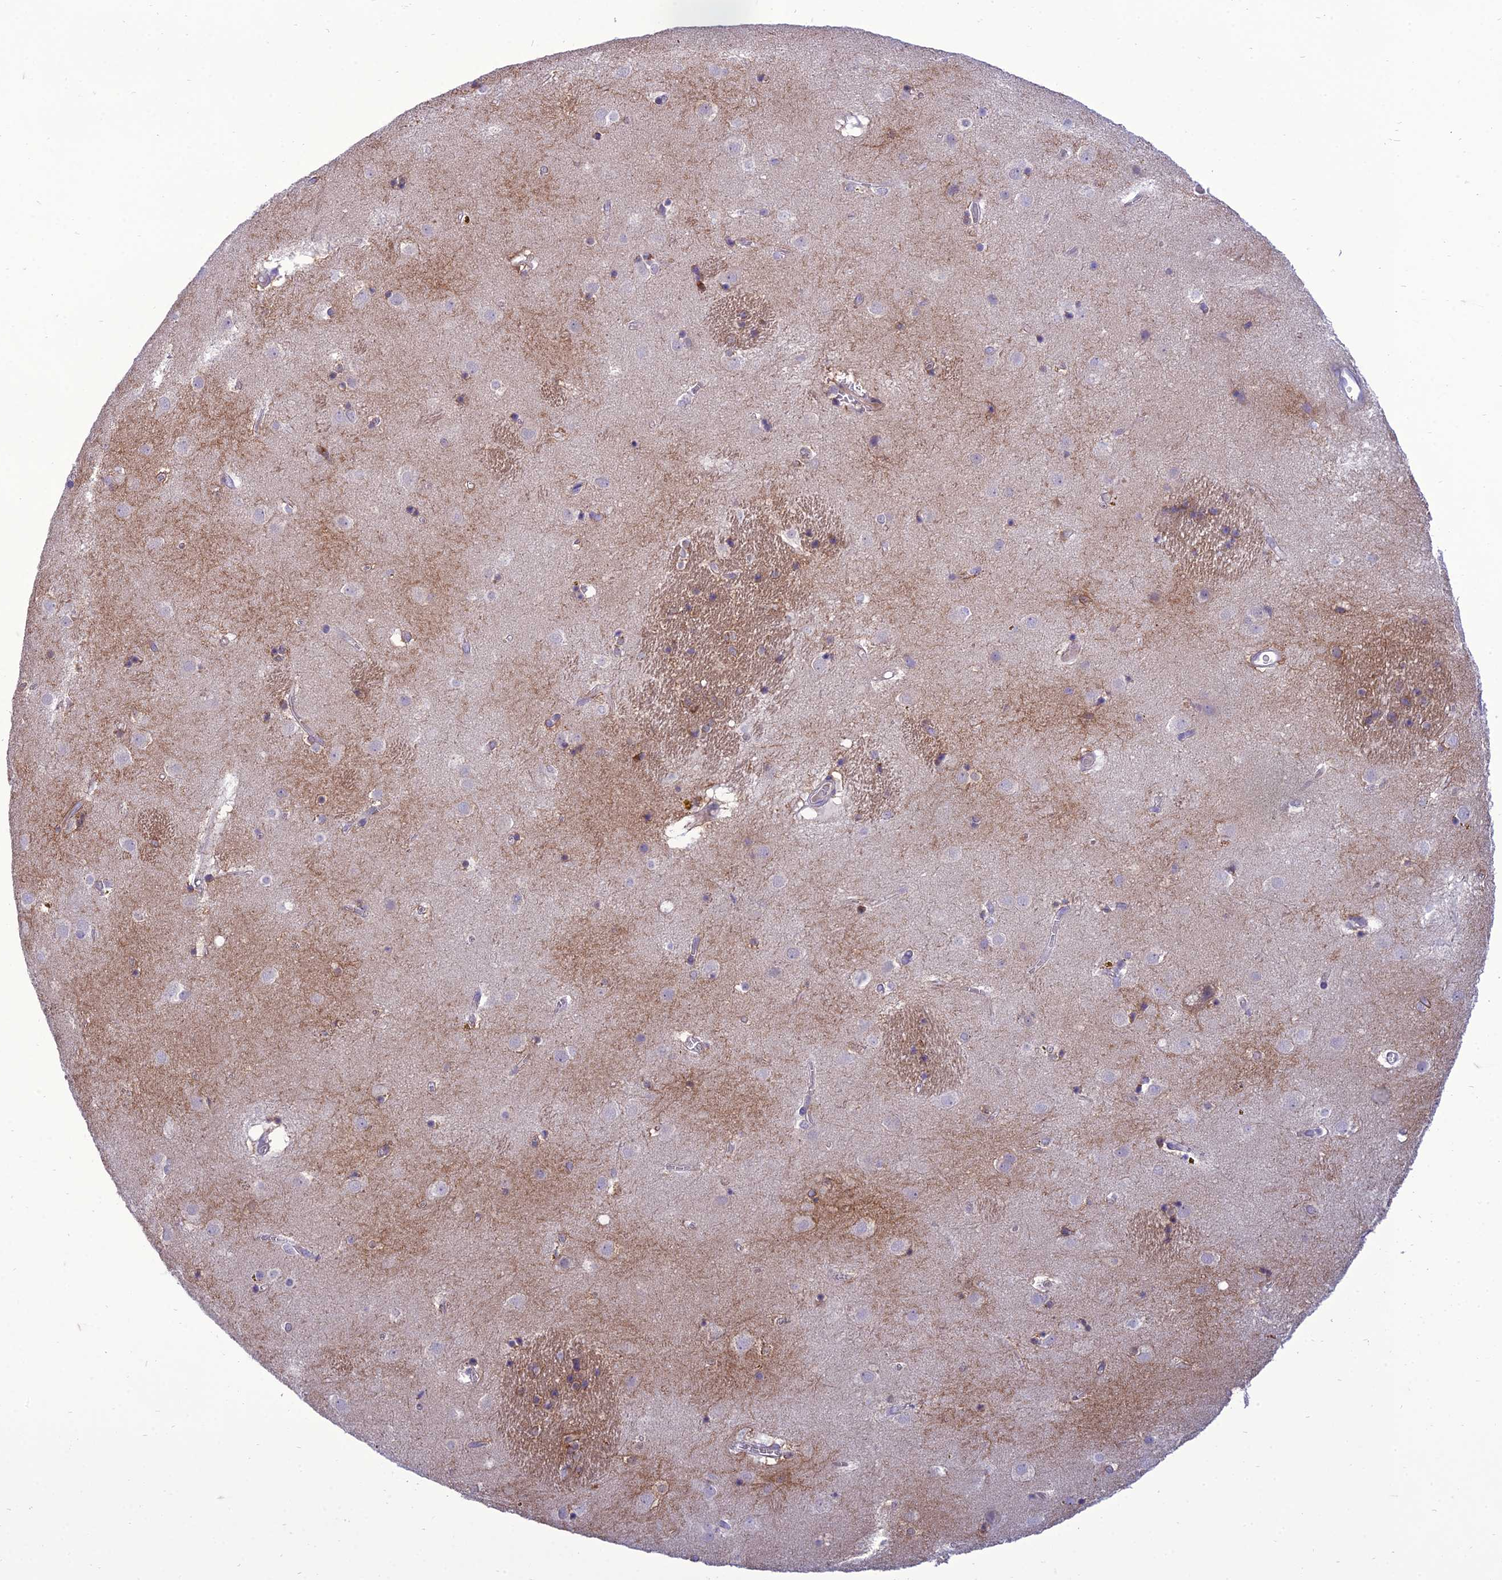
{"staining": {"intensity": "moderate", "quantity": "<25%", "location": "cytoplasmic/membranous"}, "tissue": "caudate", "cell_type": "Glial cells", "image_type": "normal", "snomed": [{"axis": "morphology", "description": "Normal tissue, NOS"}, {"axis": "topography", "description": "Lateral ventricle wall"}], "caption": "The immunohistochemical stain labels moderate cytoplasmic/membranous staining in glial cells of normal caudate.", "gene": "ANKS4B", "patient": {"sex": "male", "age": 70}}